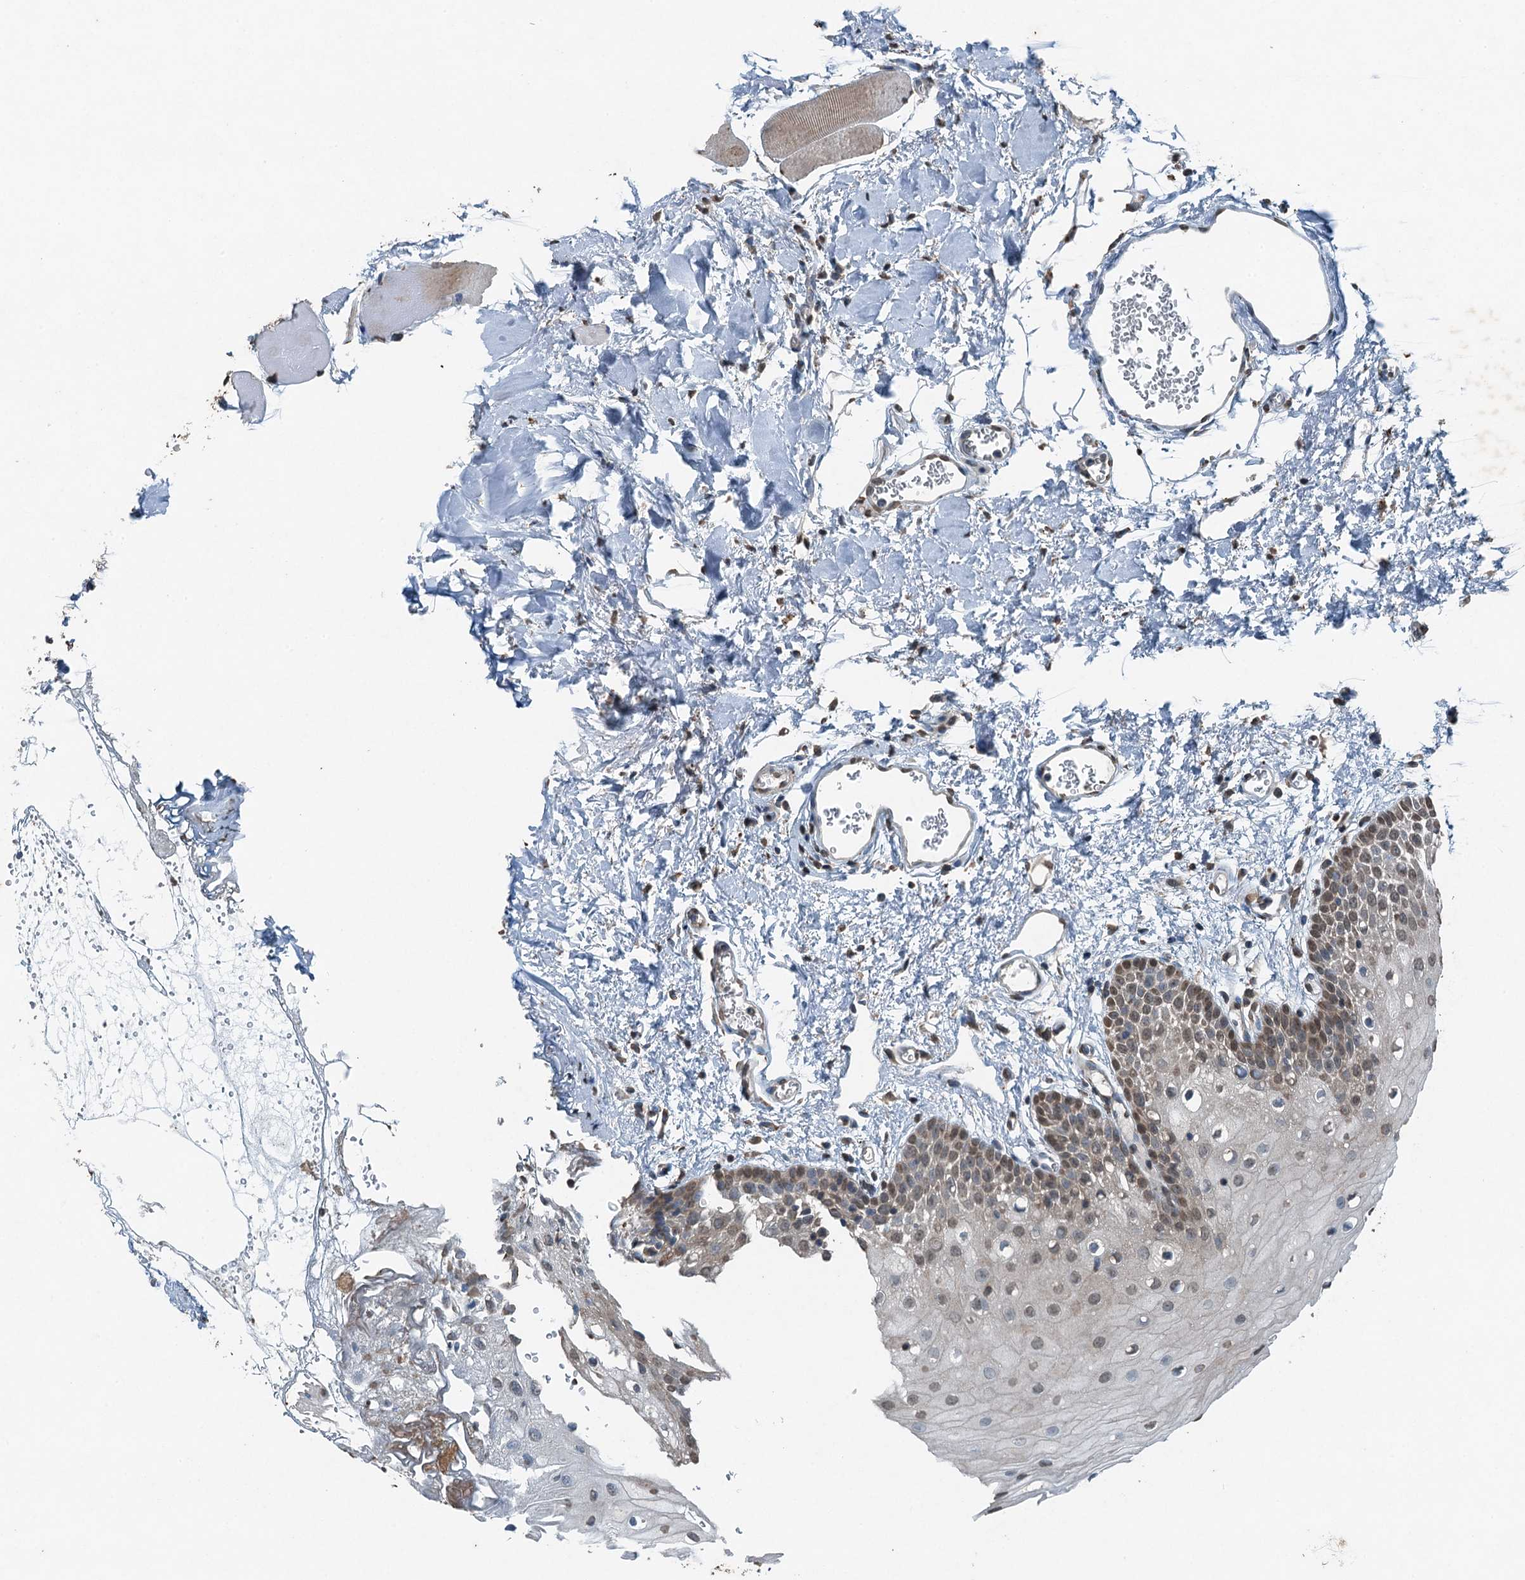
{"staining": {"intensity": "weak", "quantity": ">75%", "location": "cytoplasmic/membranous,nuclear"}, "tissue": "oral mucosa", "cell_type": "Squamous epithelial cells", "image_type": "normal", "snomed": [{"axis": "morphology", "description": "Normal tissue, NOS"}, {"axis": "topography", "description": "Oral tissue"}, {"axis": "topography", "description": "Tounge, NOS"}], "caption": "Immunohistochemical staining of normal oral mucosa reveals weak cytoplasmic/membranous,nuclear protein staining in about >75% of squamous epithelial cells. (Stains: DAB in brown, nuclei in blue, Microscopy: brightfield microscopy at high magnification).", "gene": "TCTN1", "patient": {"sex": "female", "age": 73}}